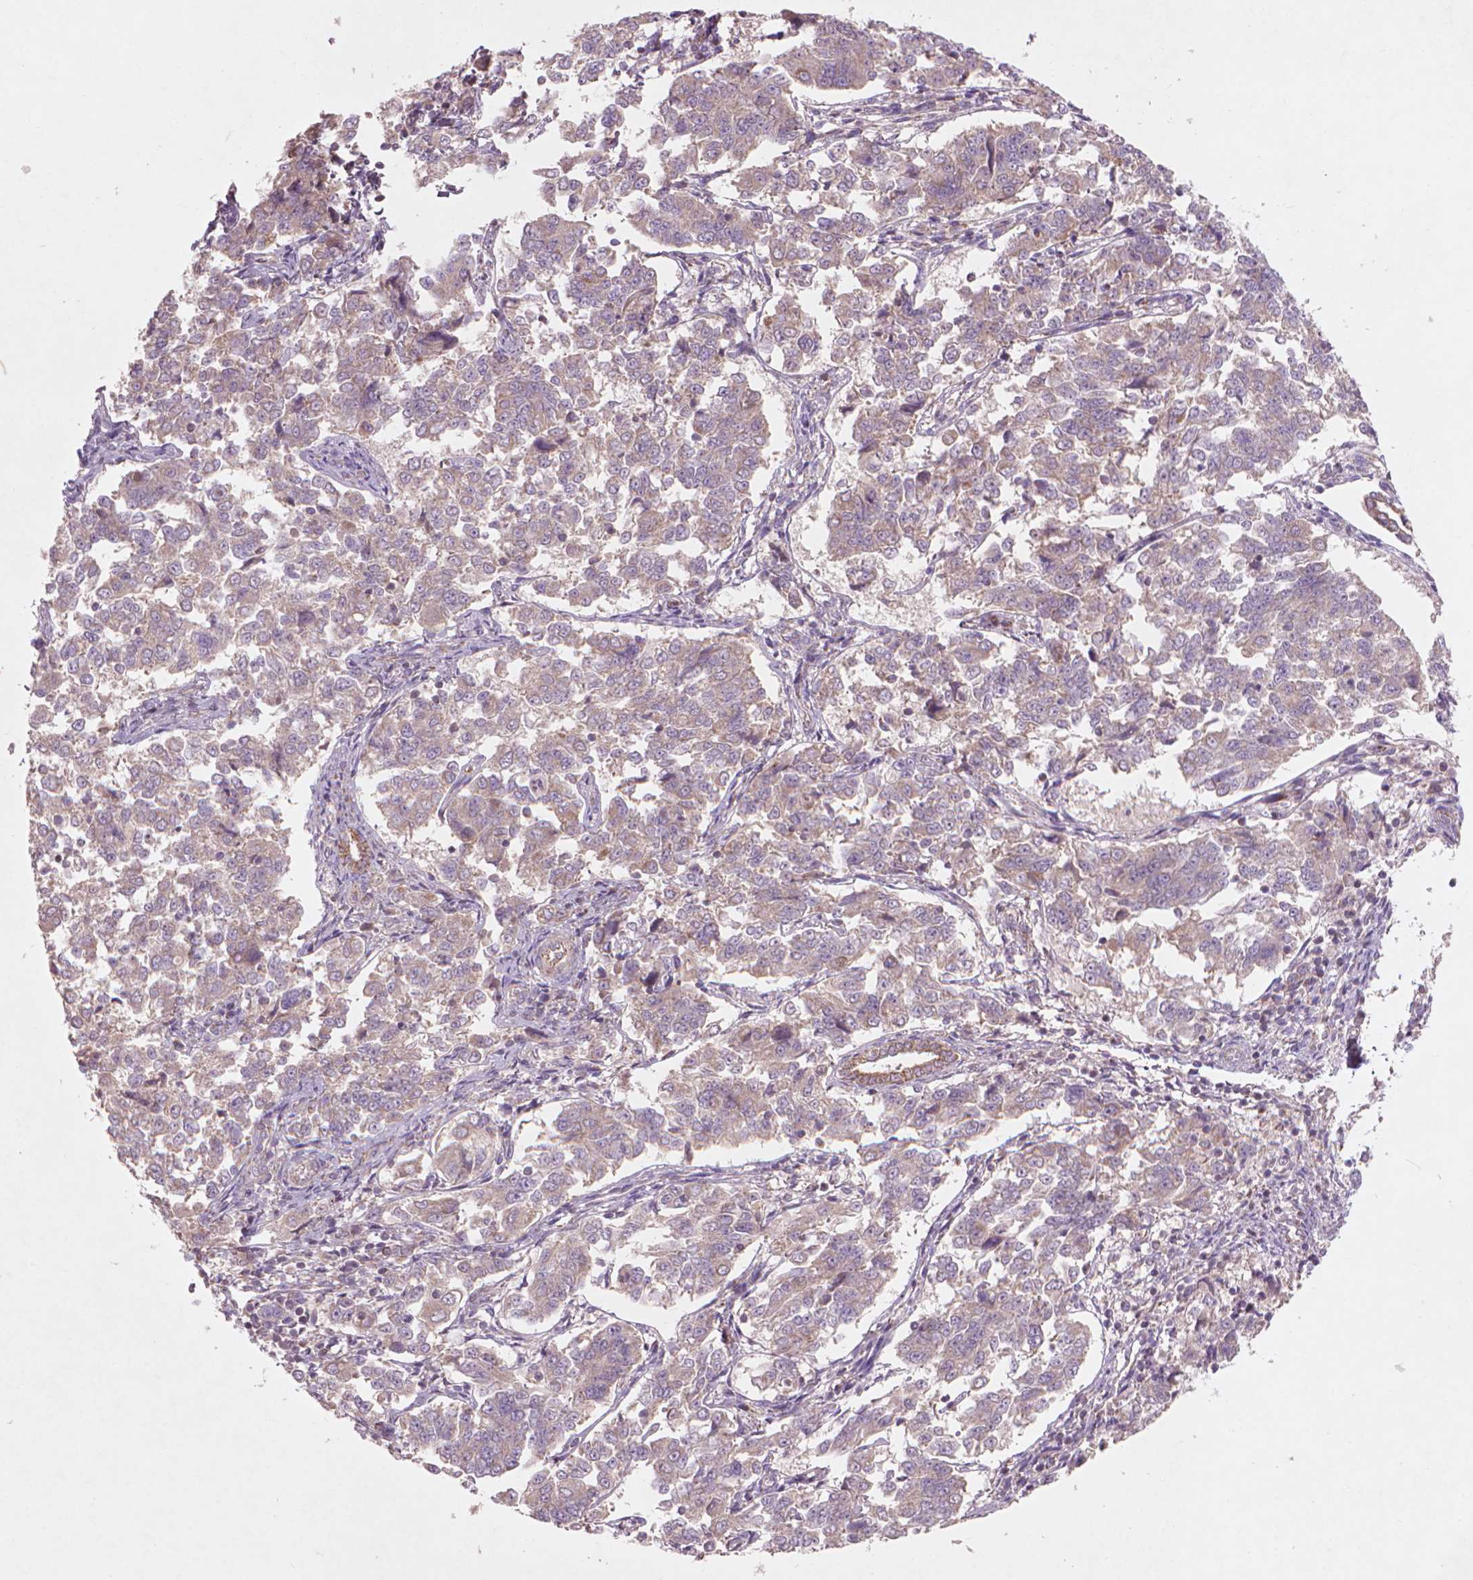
{"staining": {"intensity": "moderate", "quantity": "<25%", "location": "cytoplasmic/membranous"}, "tissue": "endometrial cancer", "cell_type": "Tumor cells", "image_type": "cancer", "snomed": [{"axis": "morphology", "description": "Adenocarcinoma, NOS"}, {"axis": "topography", "description": "Endometrium"}], "caption": "Endometrial adenocarcinoma was stained to show a protein in brown. There is low levels of moderate cytoplasmic/membranous positivity in approximately <25% of tumor cells.", "gene": "NLRX1", "patient": {"sex": "female", "age": 43}}